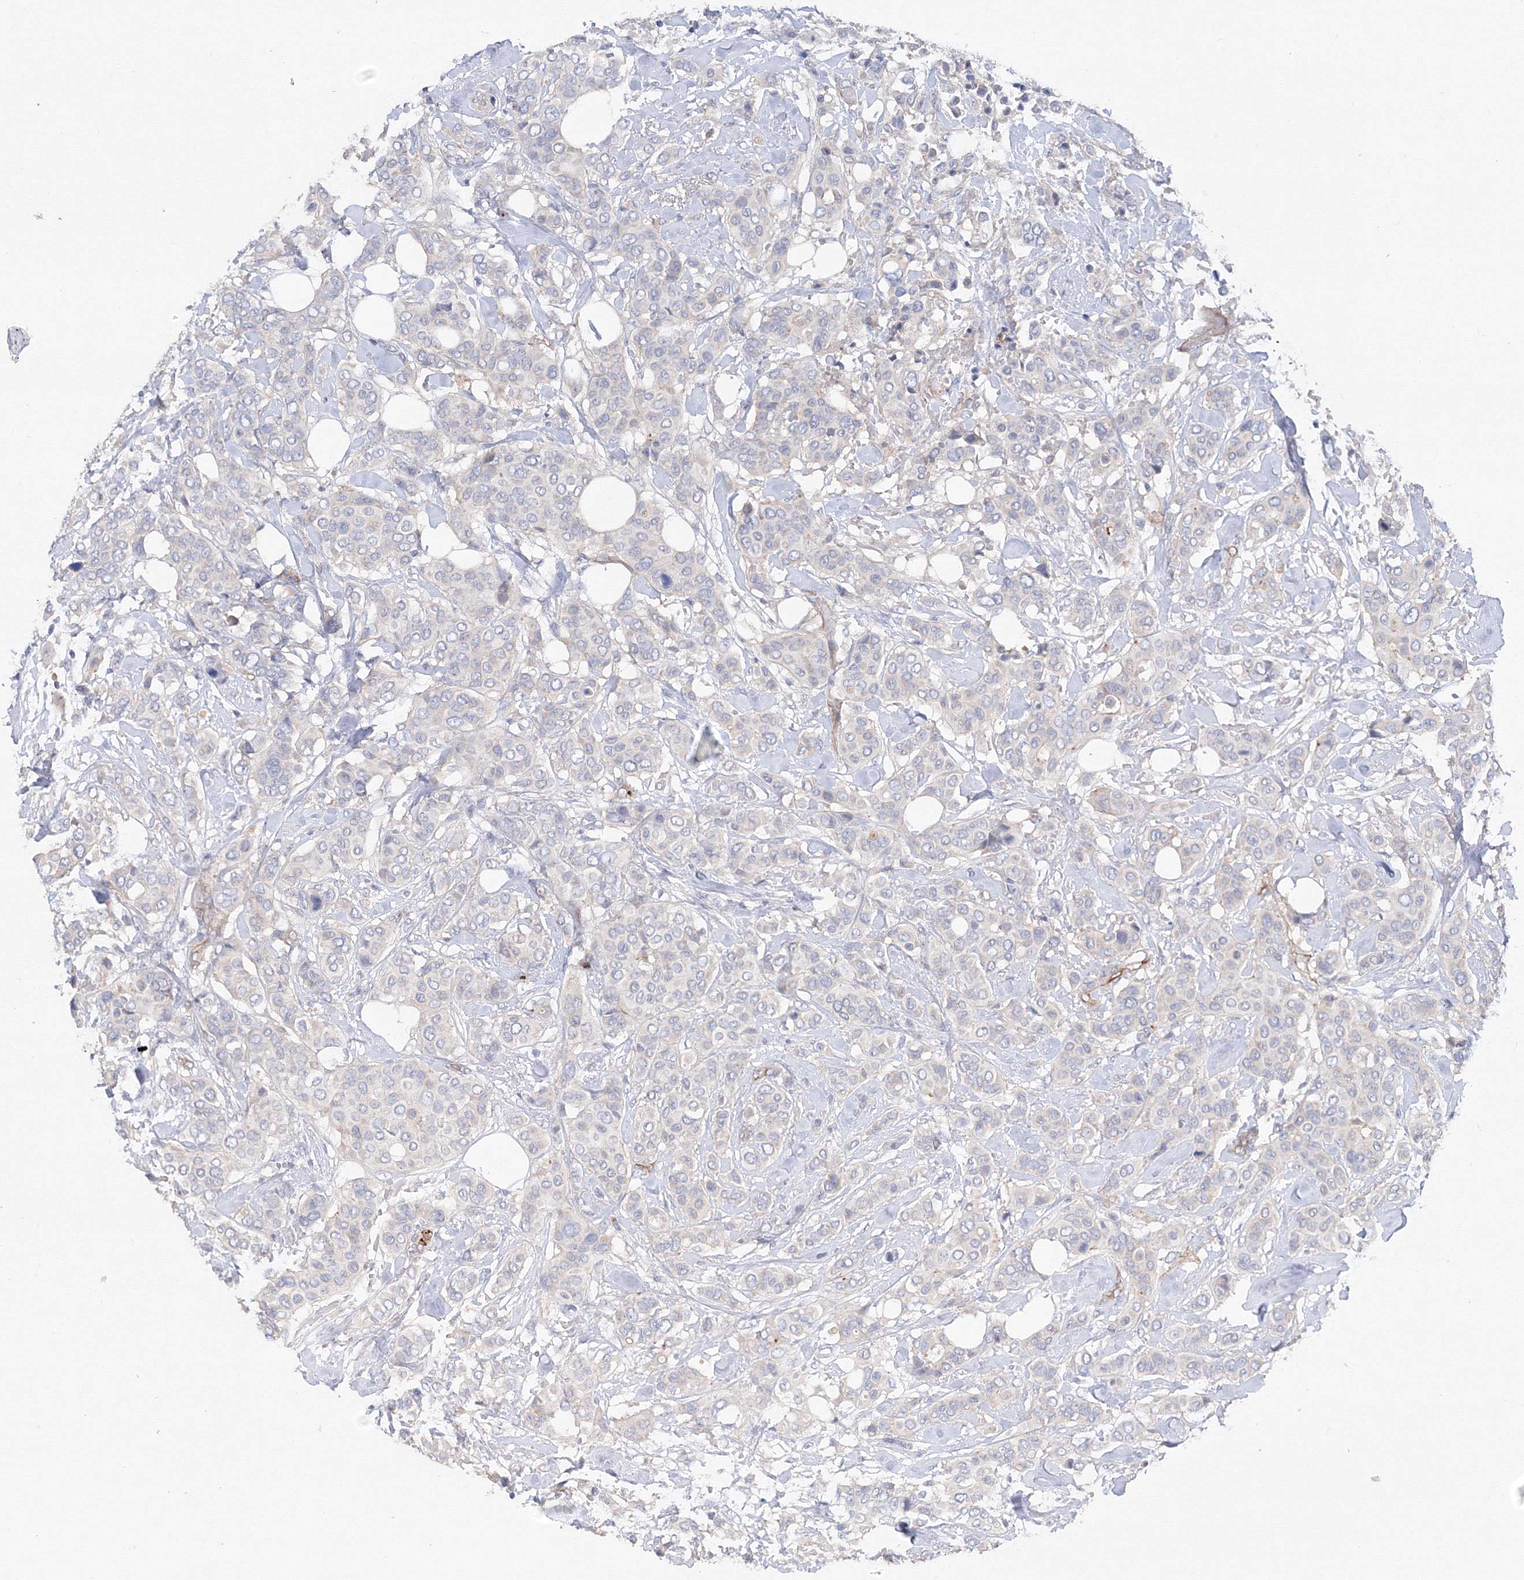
{"staining": {"intensity": "negative", "quantity": "none", "location": "none"}, "tissue": "breast cancer", "cell_type": "Tumor cells", "image_type": "cancer", "snomed": [{"axis": "morphology", "description": "Lobular carcinoma"}, {"axis": "topography", "description": "Breast"}], "caption": "An immunohistochemistry (IHC) photomicrograph of breast lobular carcinoma is shown. There is no staining in tumor cells of breast lobular carcinoma.", "gene": "DIS3L2", "patient": {"sex": "female", "age": 51}}